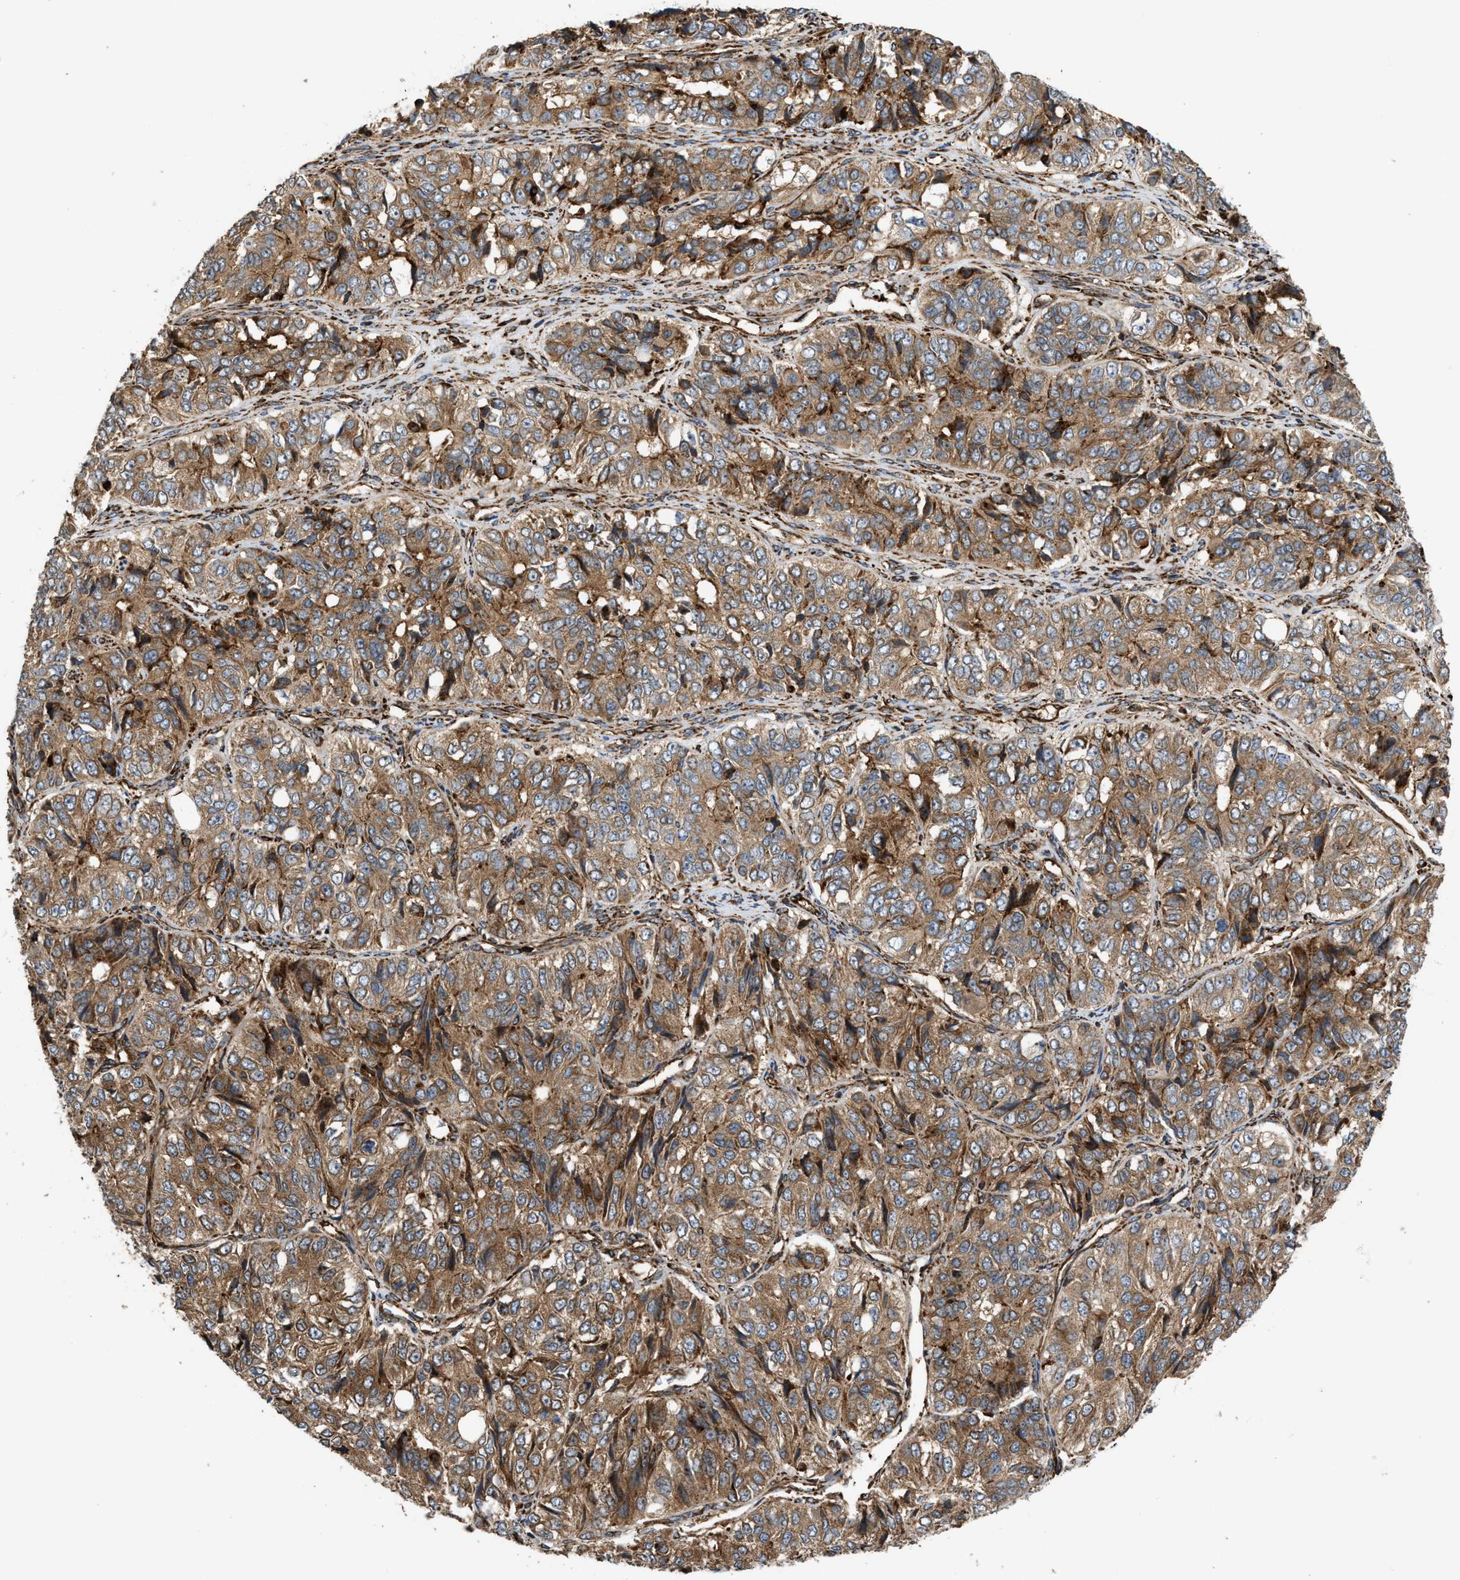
{"staining": {"intensity": "moderate", "quantity": ">75%", "location": "cytoplasmic/membranous"}, "tissue": "ovarian cancer", "cell_type": "Tumor cells", "image_type": "cancer", "snomed": [{"axis": "morphology", "description": "Carcinoma, endometroid"}, {"axis": "topography", "description": "Ovary"}], "caption": "Ovarian cancer (endometroid carcinoma) tissue exhibits moderate cytoplasmic/membranous expression in approximately >75% of tumor cells, visualized by immunohistochemistry.", "gene": "EGLN1", "patient": {"sex": "female", "age": 51}}